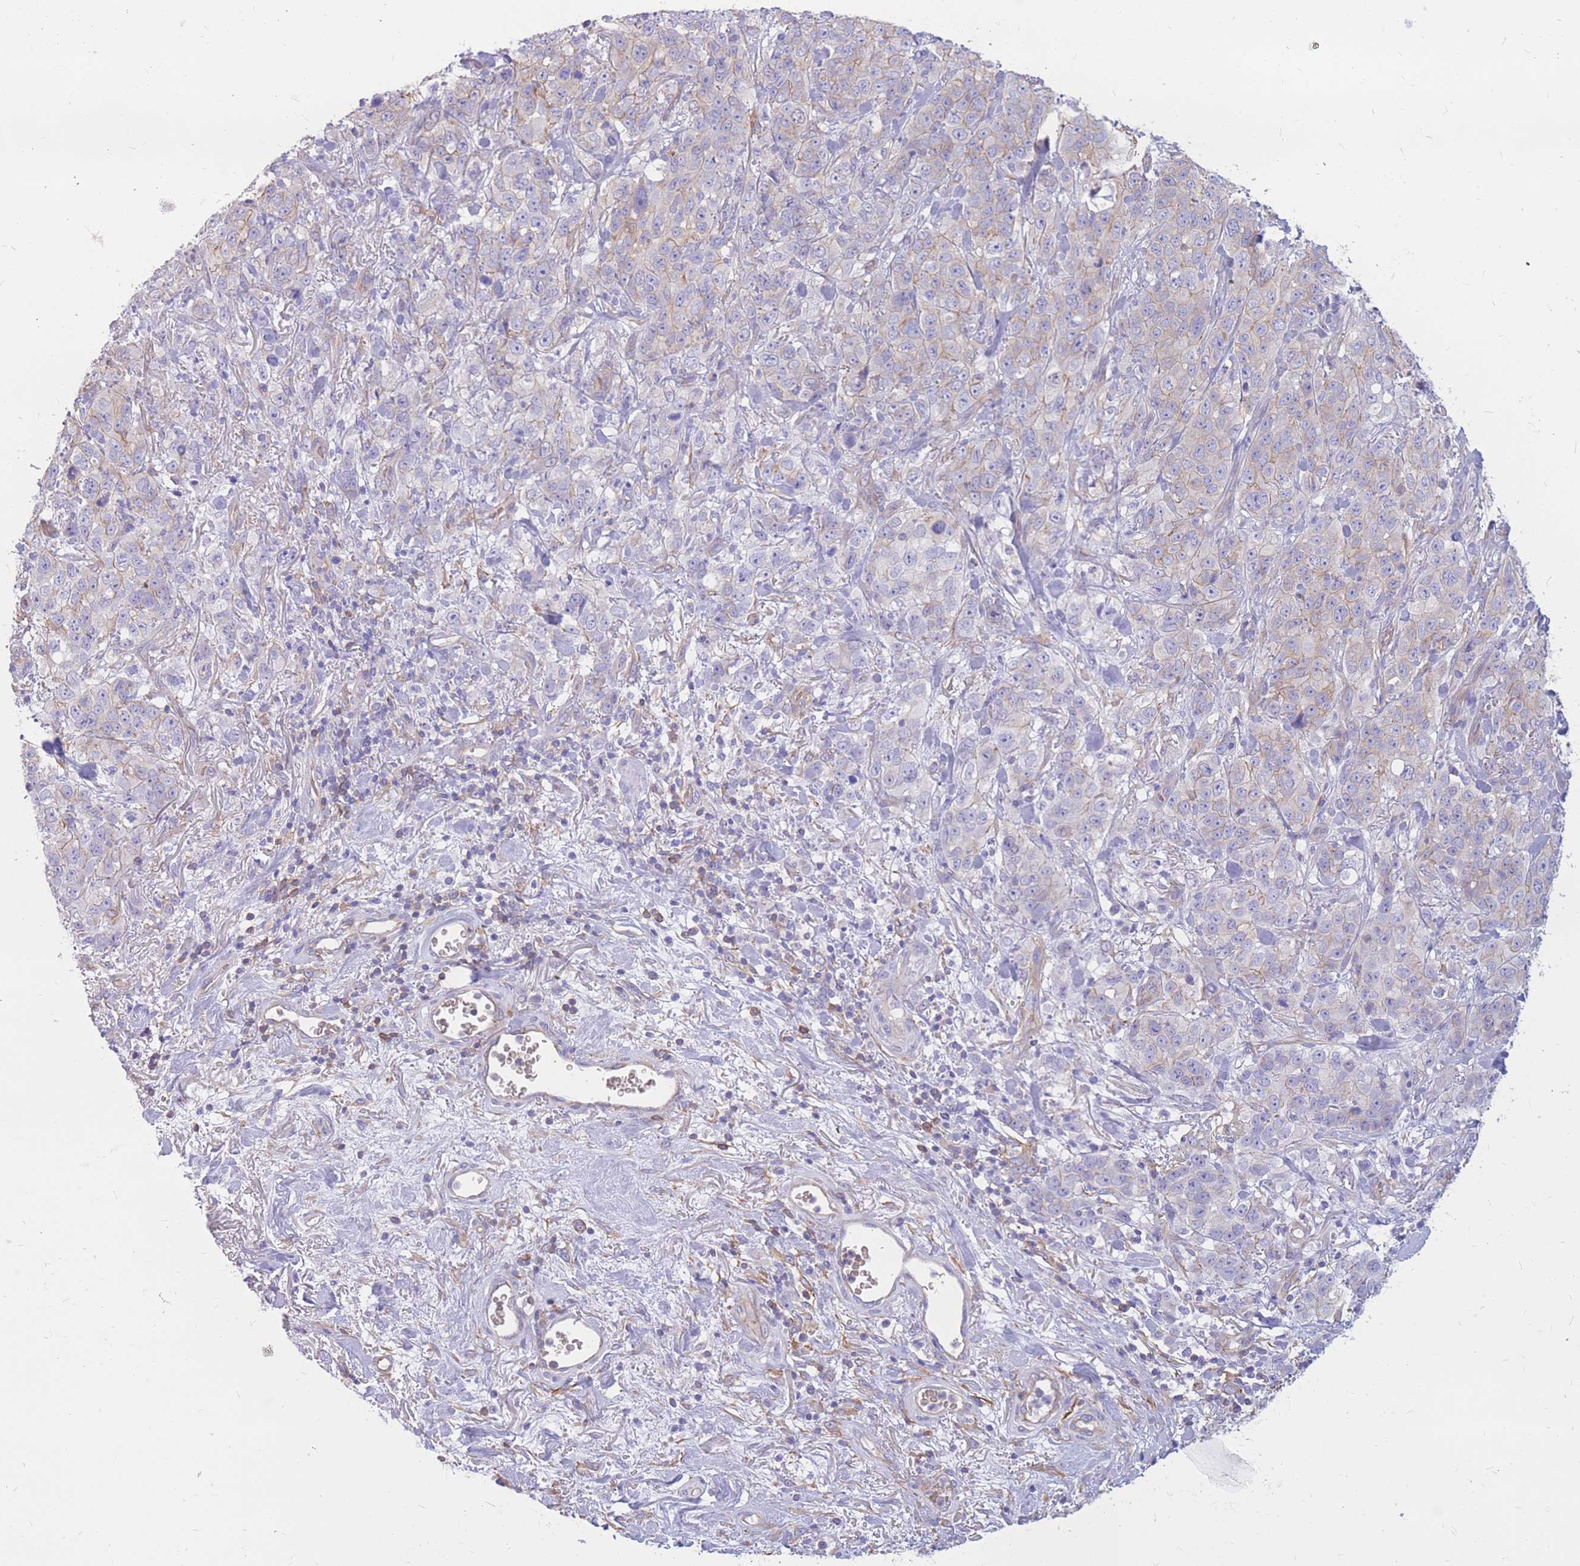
{"staining": {"intensity": "weak", "quantity": "<25%", "location": "cytoplasmic/membranous"}, "tissue": "stomach cancer", "cell_type": "Tumor cells", "image_type": "cancer", "snomed": [{"axis": "morphology", "description": "Adenocarcinoma, NOS"}, {"axis": "topography", "description": "Stomach"}], "caption": "Stomach cancer (adenocarcinoma) stained for a protein using immunohistochemistry (IHC) reveals no positivity tumor cells.", "gene": "ADD2", "patient": {"sex": "male", "age": 48}}